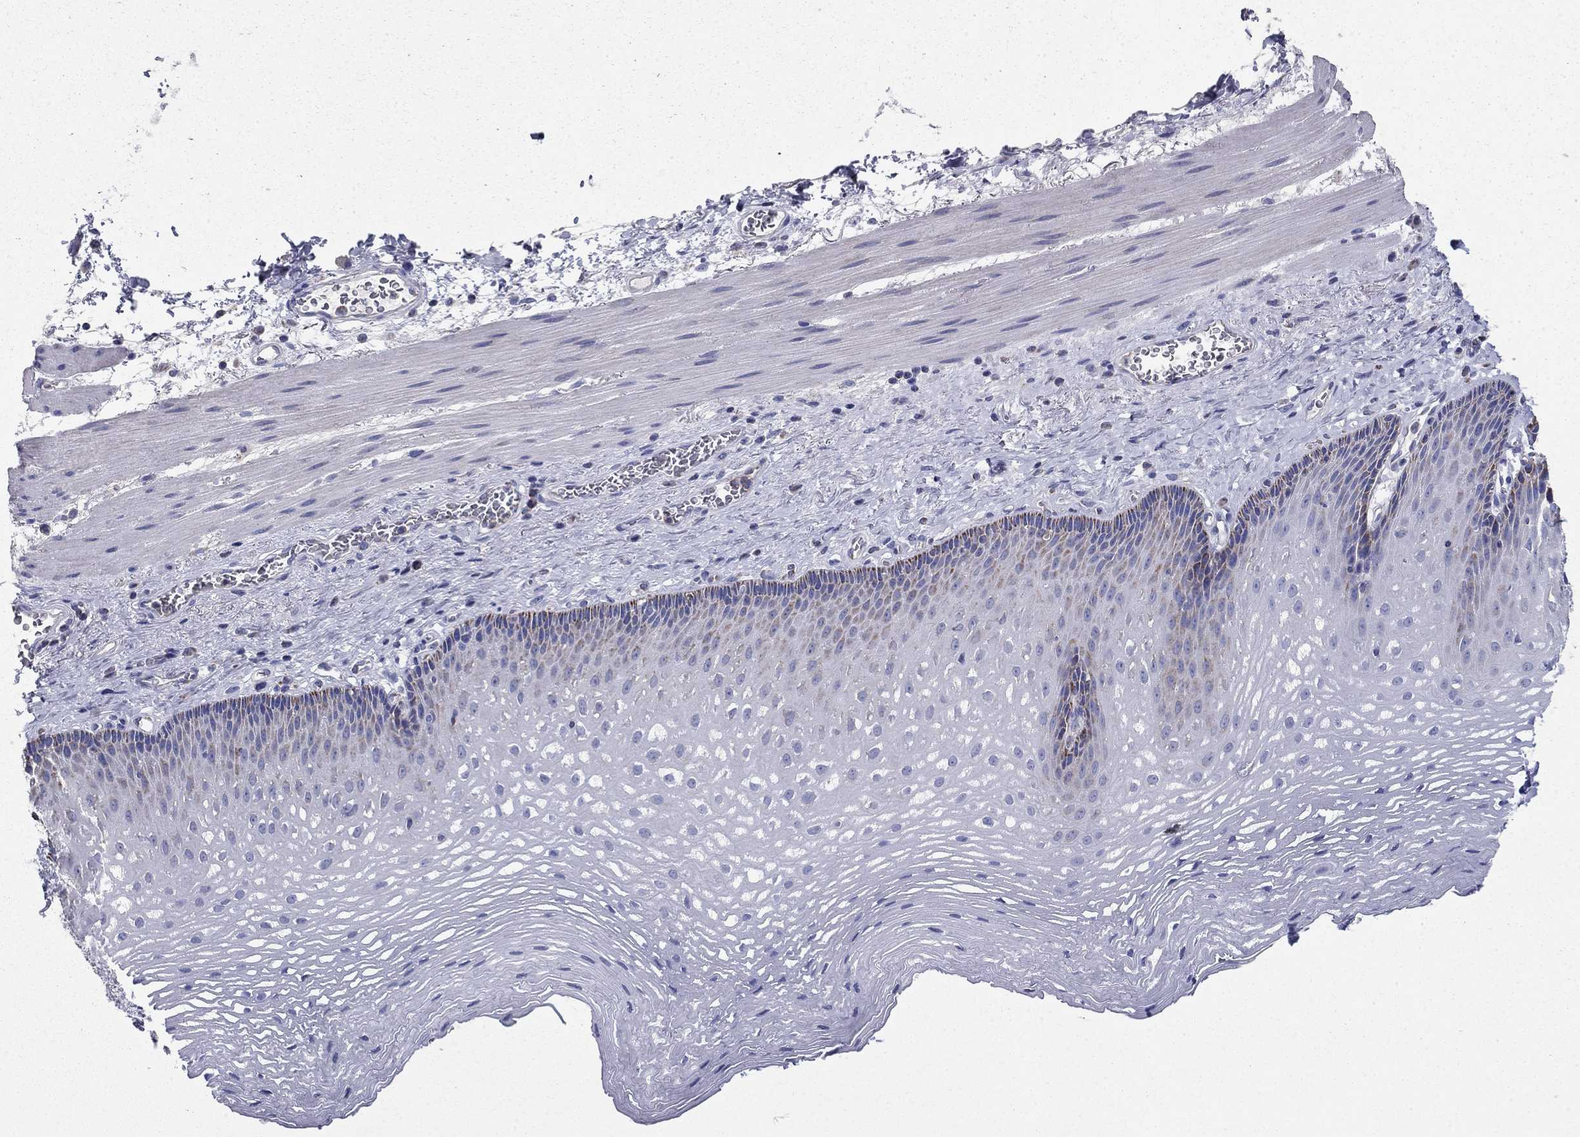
{"staining": {"intensity": "negative", "quantity": "none", "location": "none"}, "tissue": "esophagus", "cell_type": "Squamous epithelial cells", "image_type": "normal", "snomed": [{"axis": "morphology", "description": "Normal tissue, NOS"}, {"axis": "topography", "description": "Esophagus"}], "caption": "This is a histopathology image of immunohistochemistry (IHC) staining of unremarkable esophagus, which shows no staining in squamous epithelial cells.", "gene": "NDUFA4L2", "patient": {"sex": "male", "age": 76}}